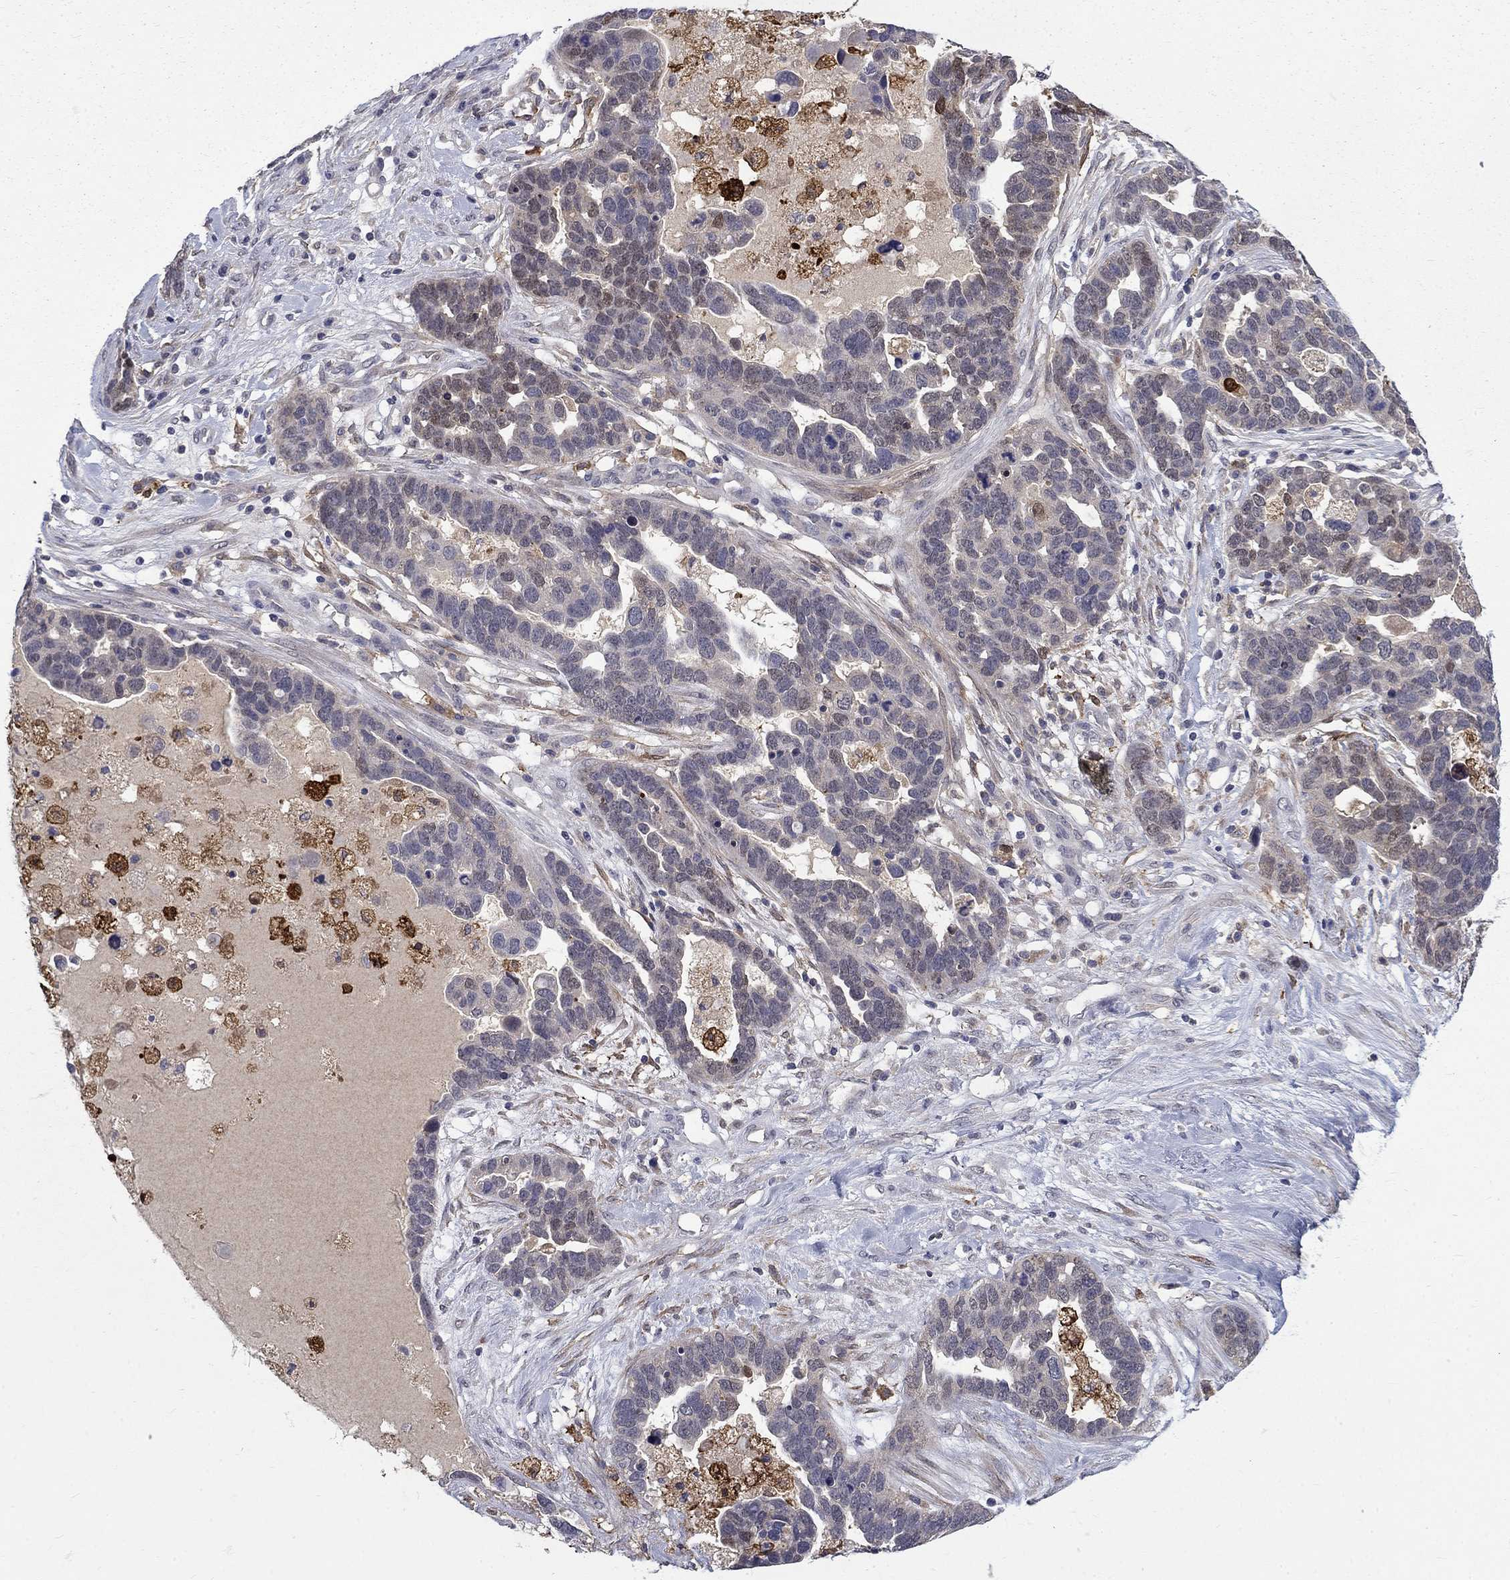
{"staining": {"intensity": "moderate", "quantity": "<25%", "location": "cytoplasmic/membranous,nuclear"}, "tissue": "ovarian cancer", "cell_type": "Tumor cells", "image_type": "cancer", "snomed": [{"axis": "morphology", "description": "Cystadenocarcinoma, serous, NOS"}, {"axis": "topography", "description": "Ovary"}], "caption": "Moderate cytoplasmic/membranous and nuclear staining for a protein is identified in about <25% of tumor cells of ovarian cancer using immunohistochemistry (IHC).", "gene": "PCBP3", "patient": {"sex": "female", "age": 54}}